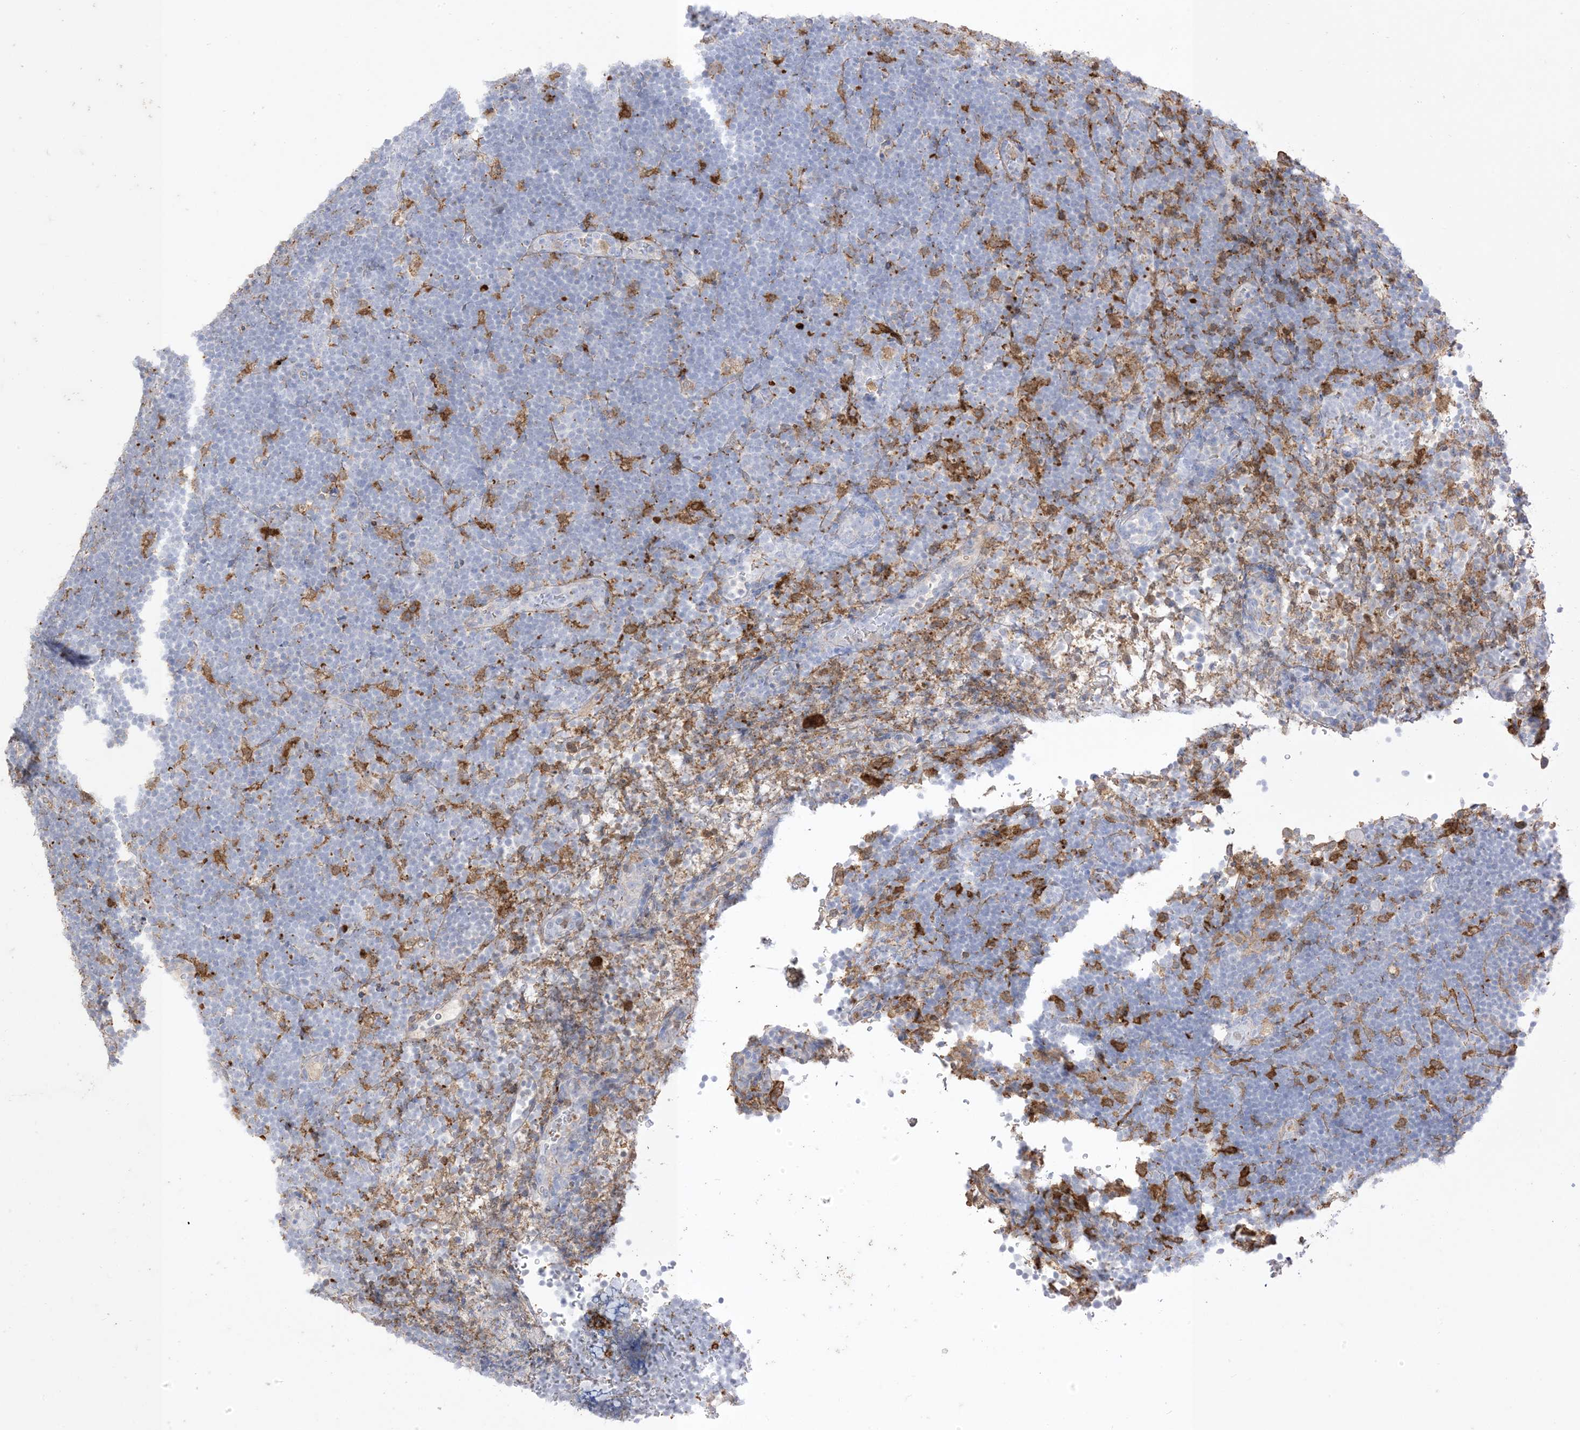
{"staining": {"intensity": "negative", "quantity": "none", "location": "none"}, "tissue": "lymphoma", "cell_type": "Tumor cells", "image_type": "cancer", "snomed": [{"axis": "morphology", "description": "Malignant lymphoma, non-Hodgkin's type, High grade"}, {"axis": "topography", "description": "Lymph node"}], "caption": "Immunohistochemistry (IHC) of malignant lymphoma, non-Hodgkin's type (high-grade) shows no staining in tumor cells. (DAB (3,3'-diaminobenzidine) immunohistochemistry with hematoxylin counter stain).", "gene": "GSN", "patient": {"sex": "male", "age": 13}}